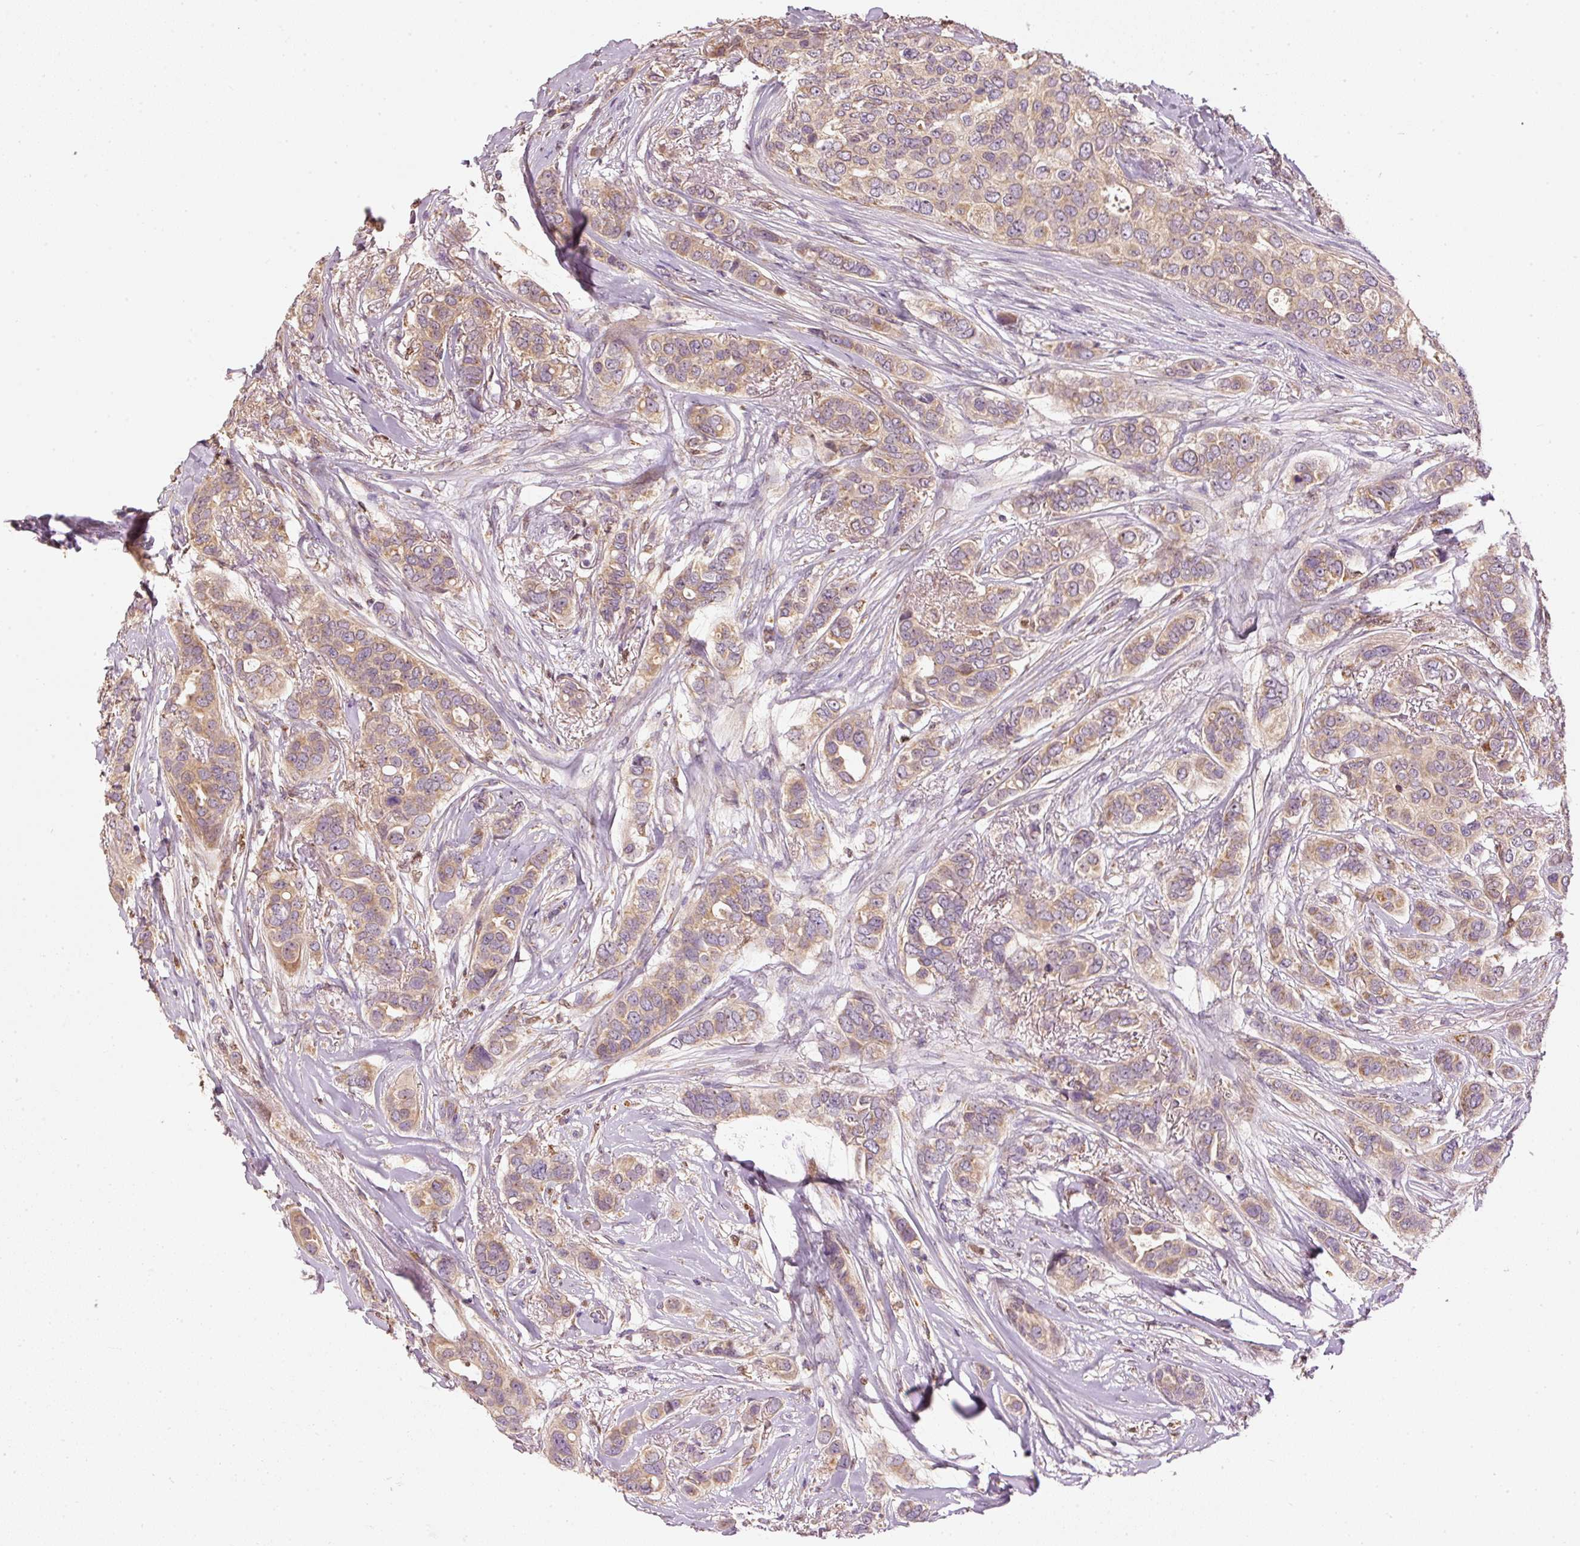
{"staining": {"intensity": "moderate", "quantity": ">75%", "location": "cytoplasmic/membranous"}, "tissue": "breast cancer", "cell_type": "Tumor cells", "image_type": "cancer", "snomed": [{"axis": "morphology", "description": "Lobular carcinoma"}, {"axis": "topography", "description": "Breast"}], "caption": "Protein expression analysis of breast lobular carcinoma exhibits moderate cytoplasmic/membranous expression in about >75% of tumor cells.", "gene": "MTHFD1L", "patient": {"sex": "female", "age": 51}}